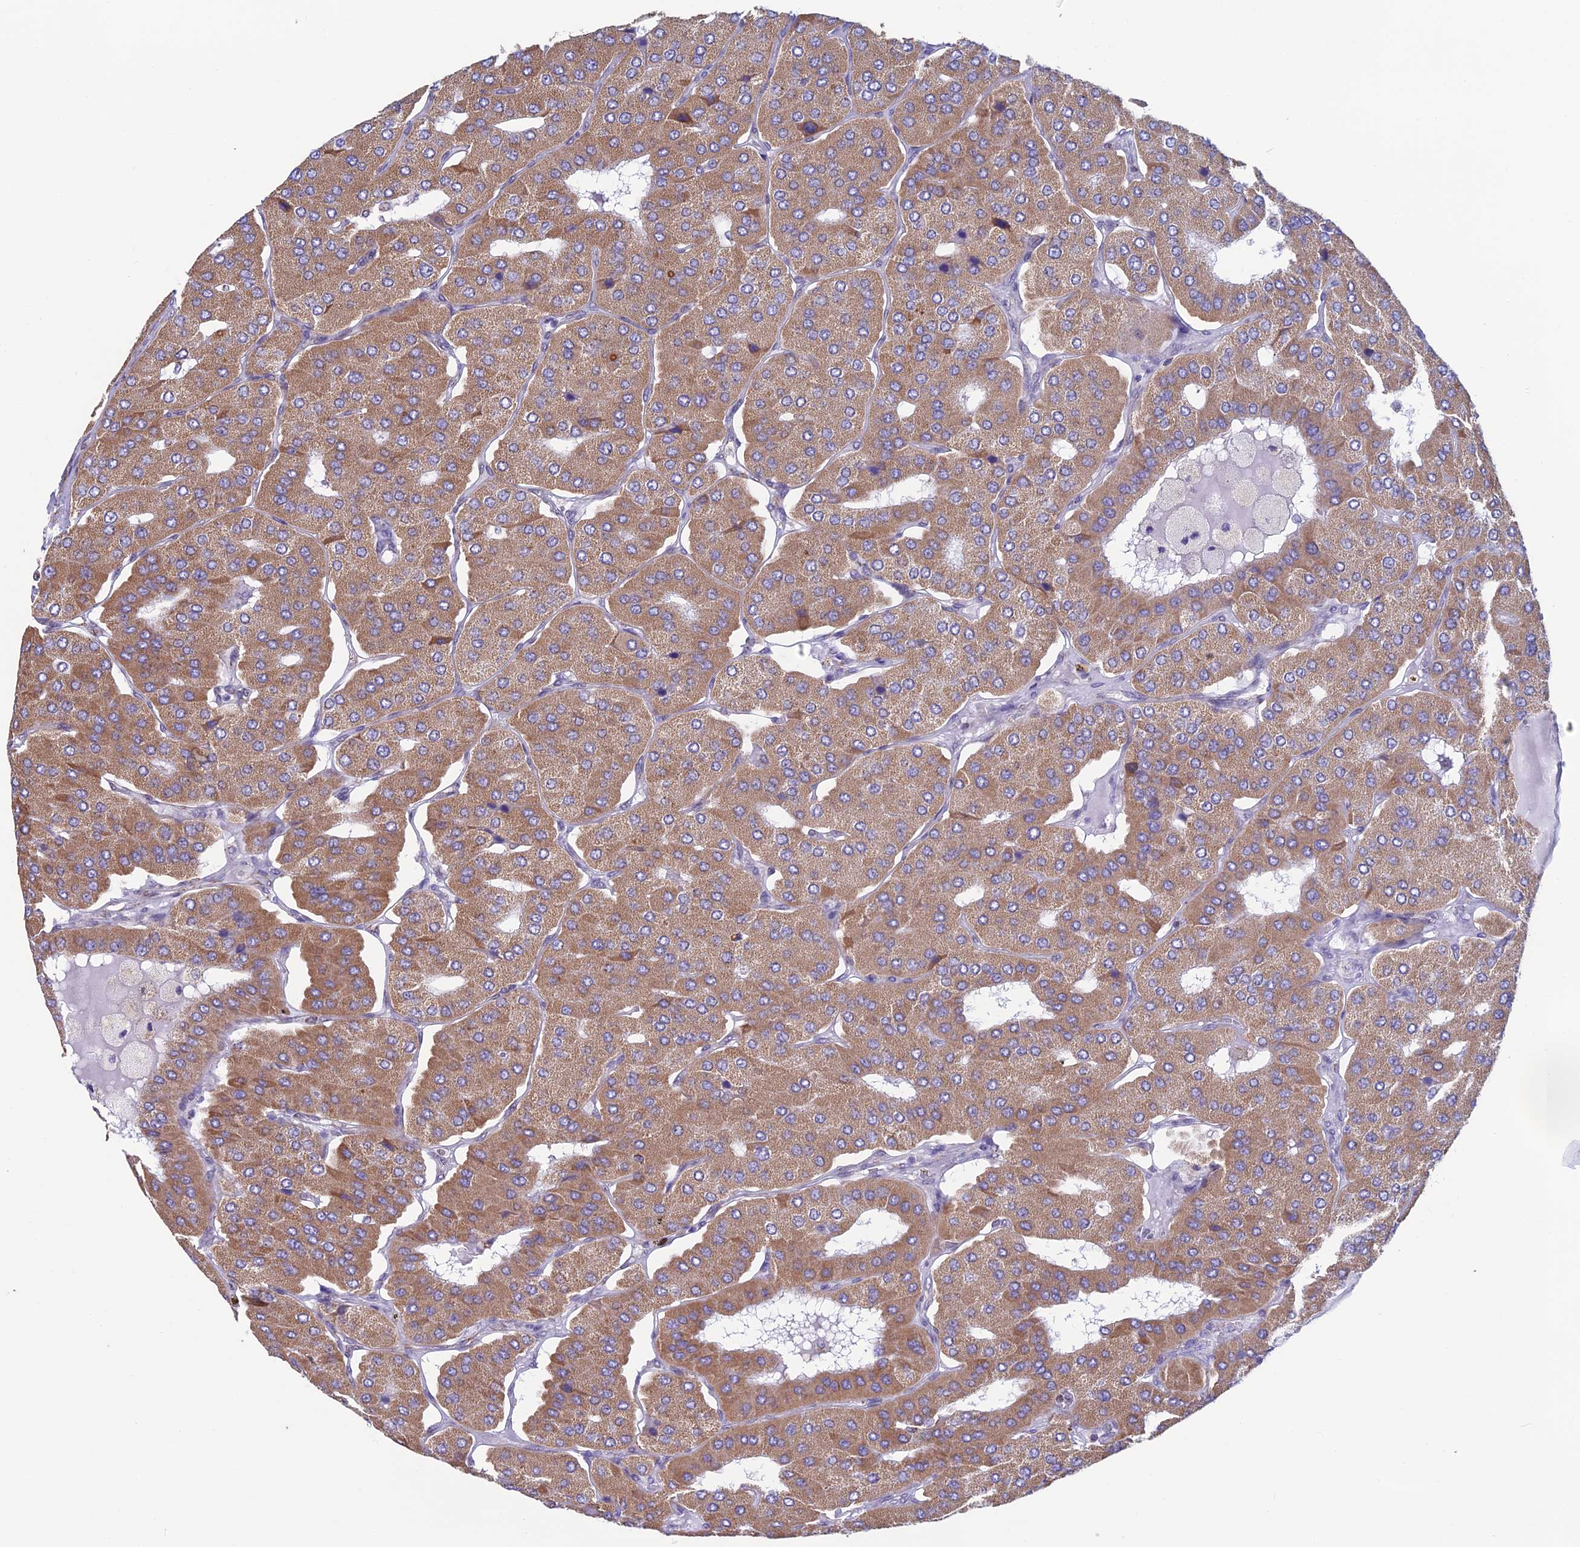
{"staining": {"intensity": "moderate", "quantity": ">75%", "location": "cytoplasmic/membranous"}, "tissue": "parathyroid gland", "cell_type": "Glandular cells", "image_type": "normal", "snomed": [{"axis": "morphology", "description": "Normal tissue, NOS"}, {"axis": "morphology", "description": "Adenoma, NOS"}, {"axis": "topography", "description": "Parathyroid gland"}], "caption": "IHC (DAB) staining of benign parathyroid gland demonstrates moderate cytoplasmic/membranous protein expression in approximately >75% of glandular cells. Using DAB (brown) and hematoxylin (blue) stains, captured at high magnification using brightfield microscopy.", "gene": "ZNG1A", "patient": {"sex": "female", "age": 86}}